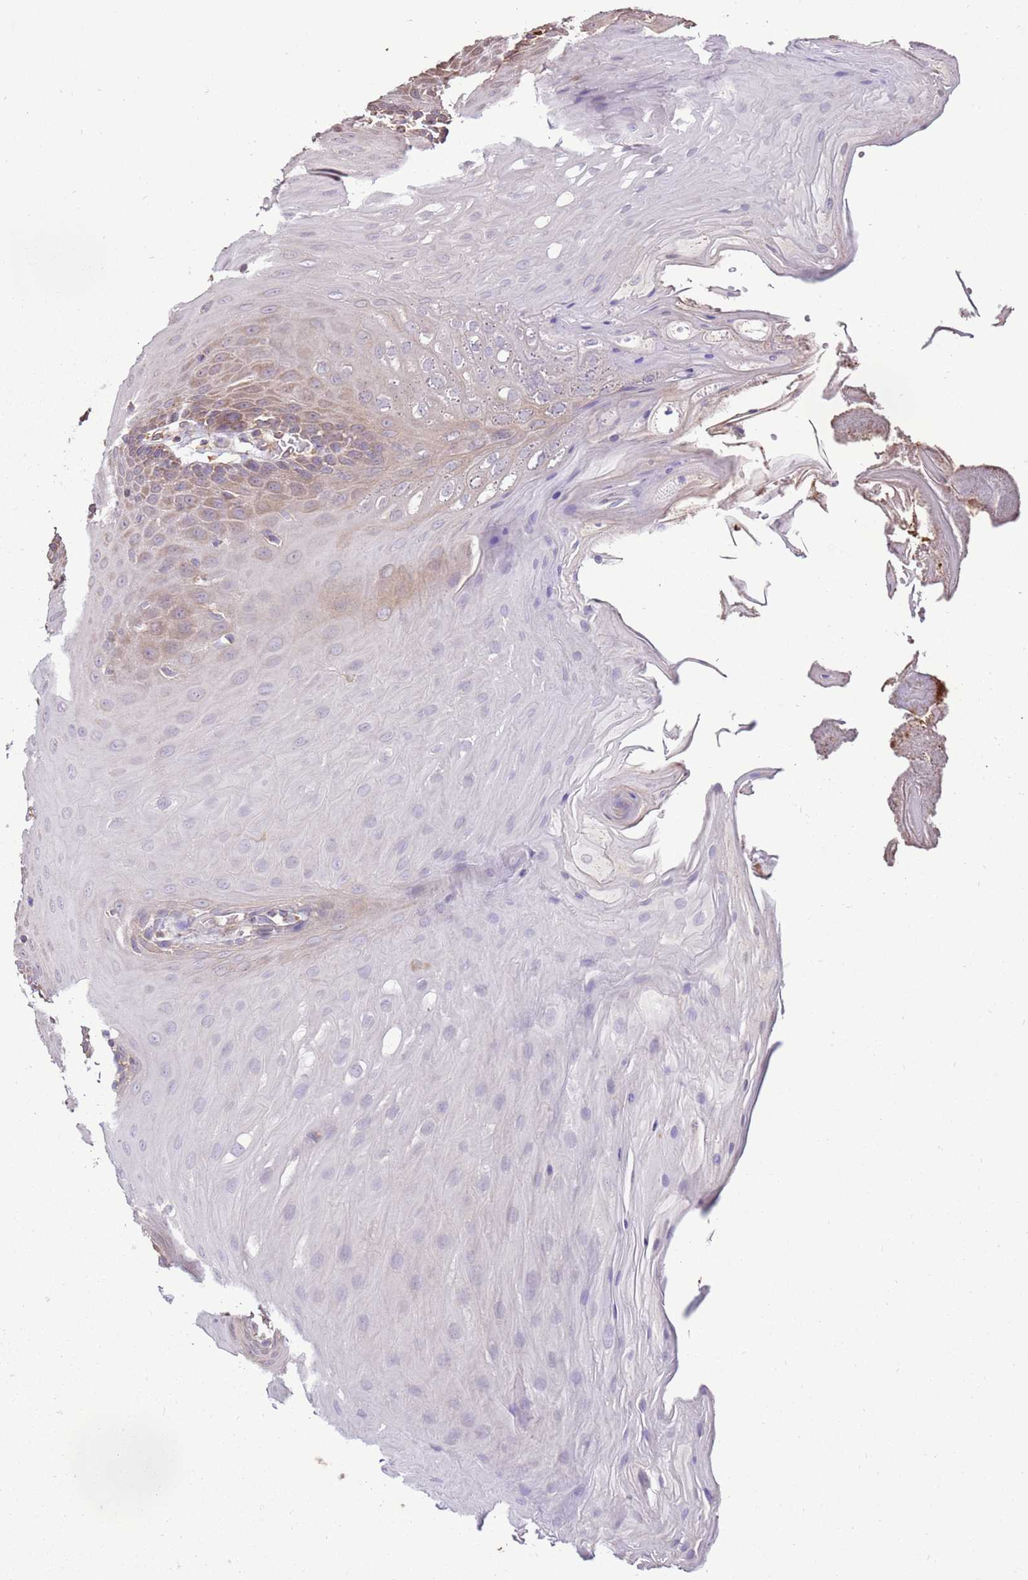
{"staining": {"intensity": "weak", "quantity": "25%-75%", "location": "cytoplasmic/membranous,nuclear"}, "tissue": "oral mucosa", "cell_type": "Squamous epithelial cells", "image_type": "normal", "snomed": [{"axis": "morphology", "description": "Normal tissue, NOS"}, {"axis": "morphology", "description": "Squamous cell carcinoma, NOS"}, {"axis": "topography", "description": "Skeletal muscle"}, {"axis": "topography", "description": "Oral tissue"}, {"axis": "topography", "description": "Salivary gland"}, {"axis": "topography", "description": "Head-Neck"}], "caption": "Squamous epithelial cells show weak cytoplasmic/membranous,nuclear positivity in approximately 25%-75% of cells in benign oral mucosa.", "gene": "DDX59", "patient": {"sex": "male", "age": 54}}